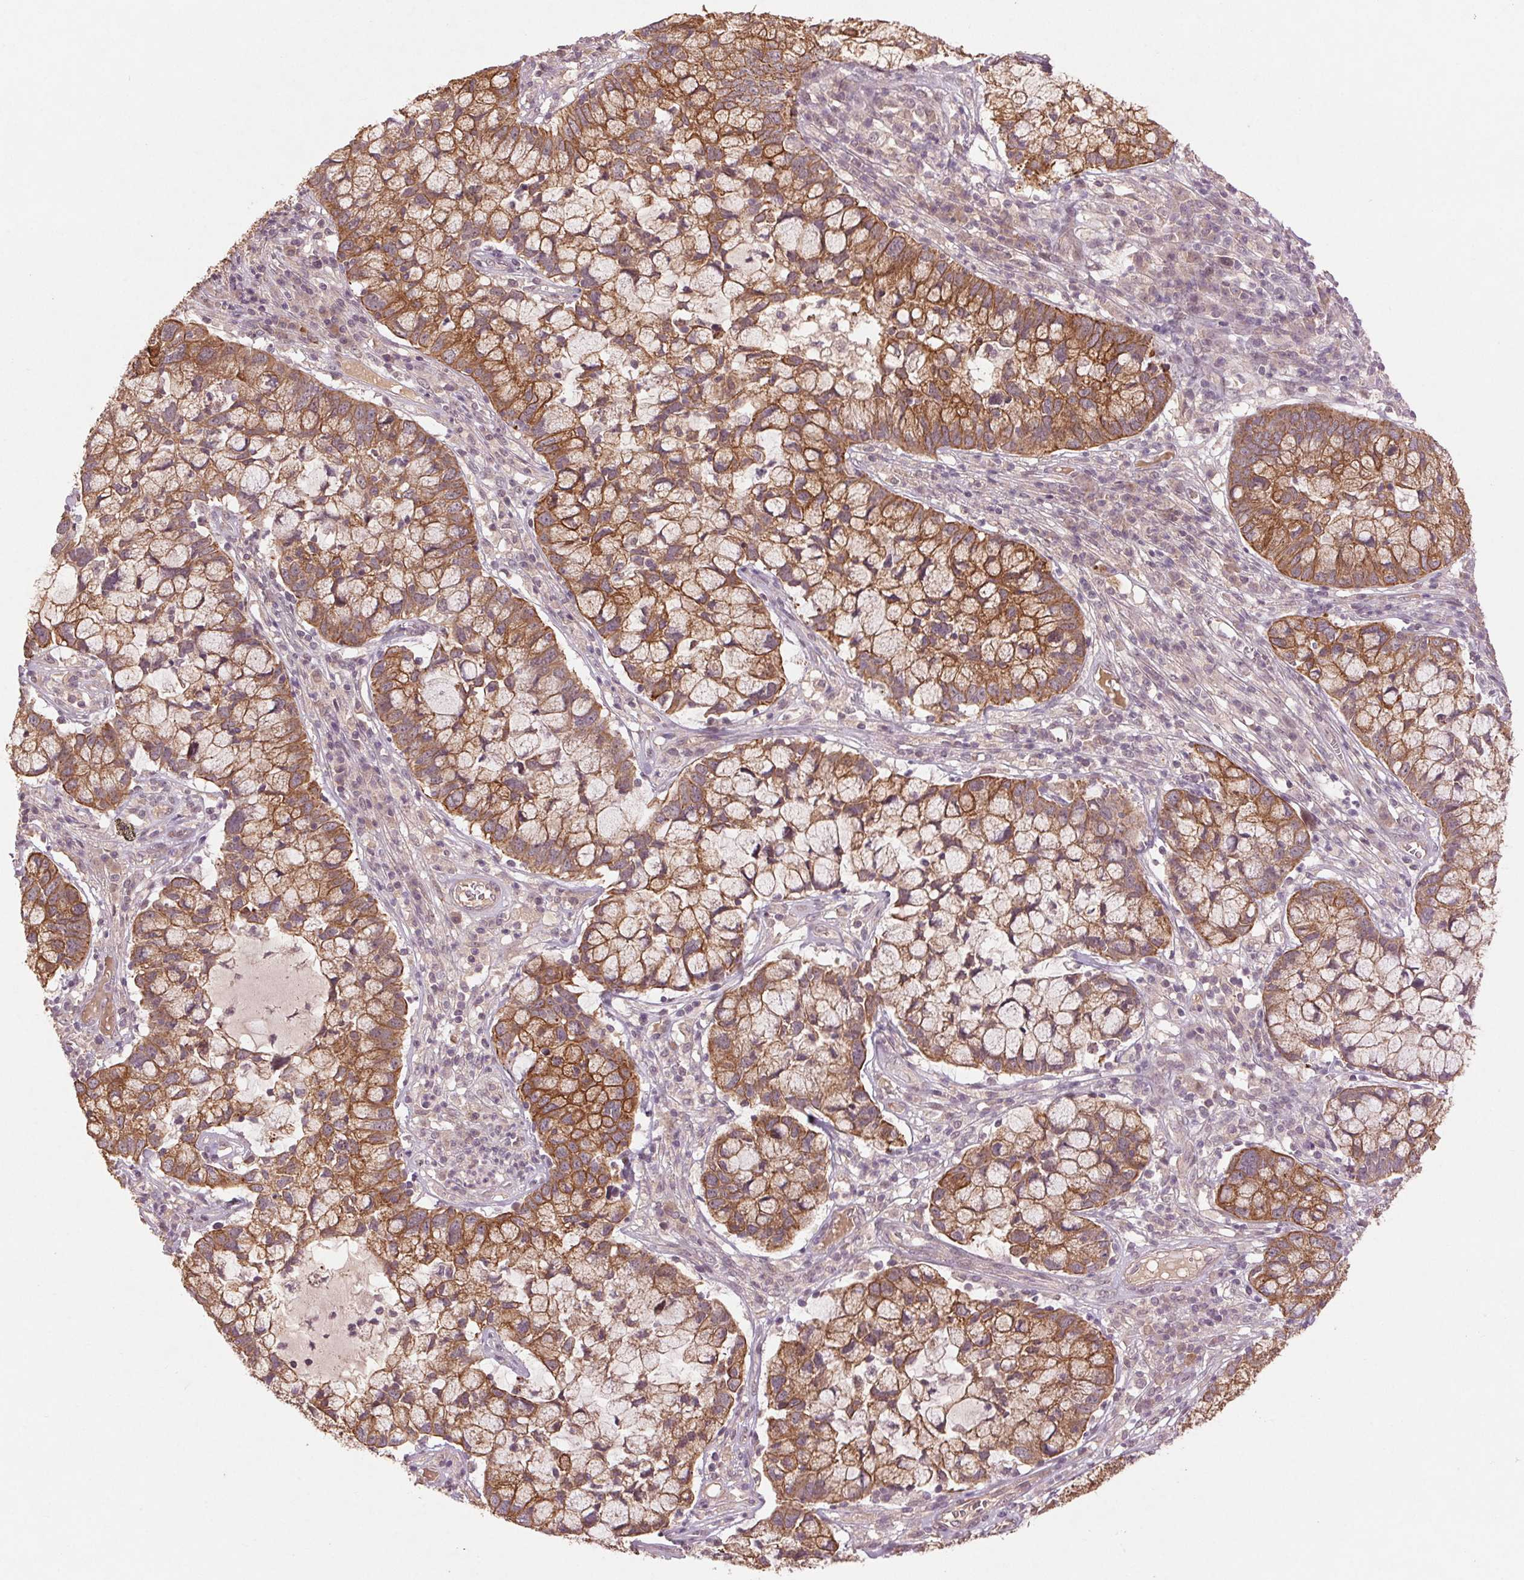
{"staining": {"intensity": "moderate", "quantity": ">75%", "location": "cytoplasmic/membranous"}, "tissue": "cervical cancer", "cell_type": "Tumor cells", "image_type": "cancer", "snomed": [{"axis": "morphology", "description": "Adenocarcinoma, NOS"}, {"axis": "topography", "description": "Cervix"}], "caption": "Immunohistochemical staining of human cervical cancer (adenocarcinoma) shows medium levels of moderate cytoplasmic/membranous positivity in approximately >75% of tumor cells. Using DAB (3,3'-diaminobenzidine) (brown) and hematoxylin (blue) stains, captured at high magnification using brightfield microscopy.", "gene": "SMLR1", "patient": {"sex": "female", "age": 40}}